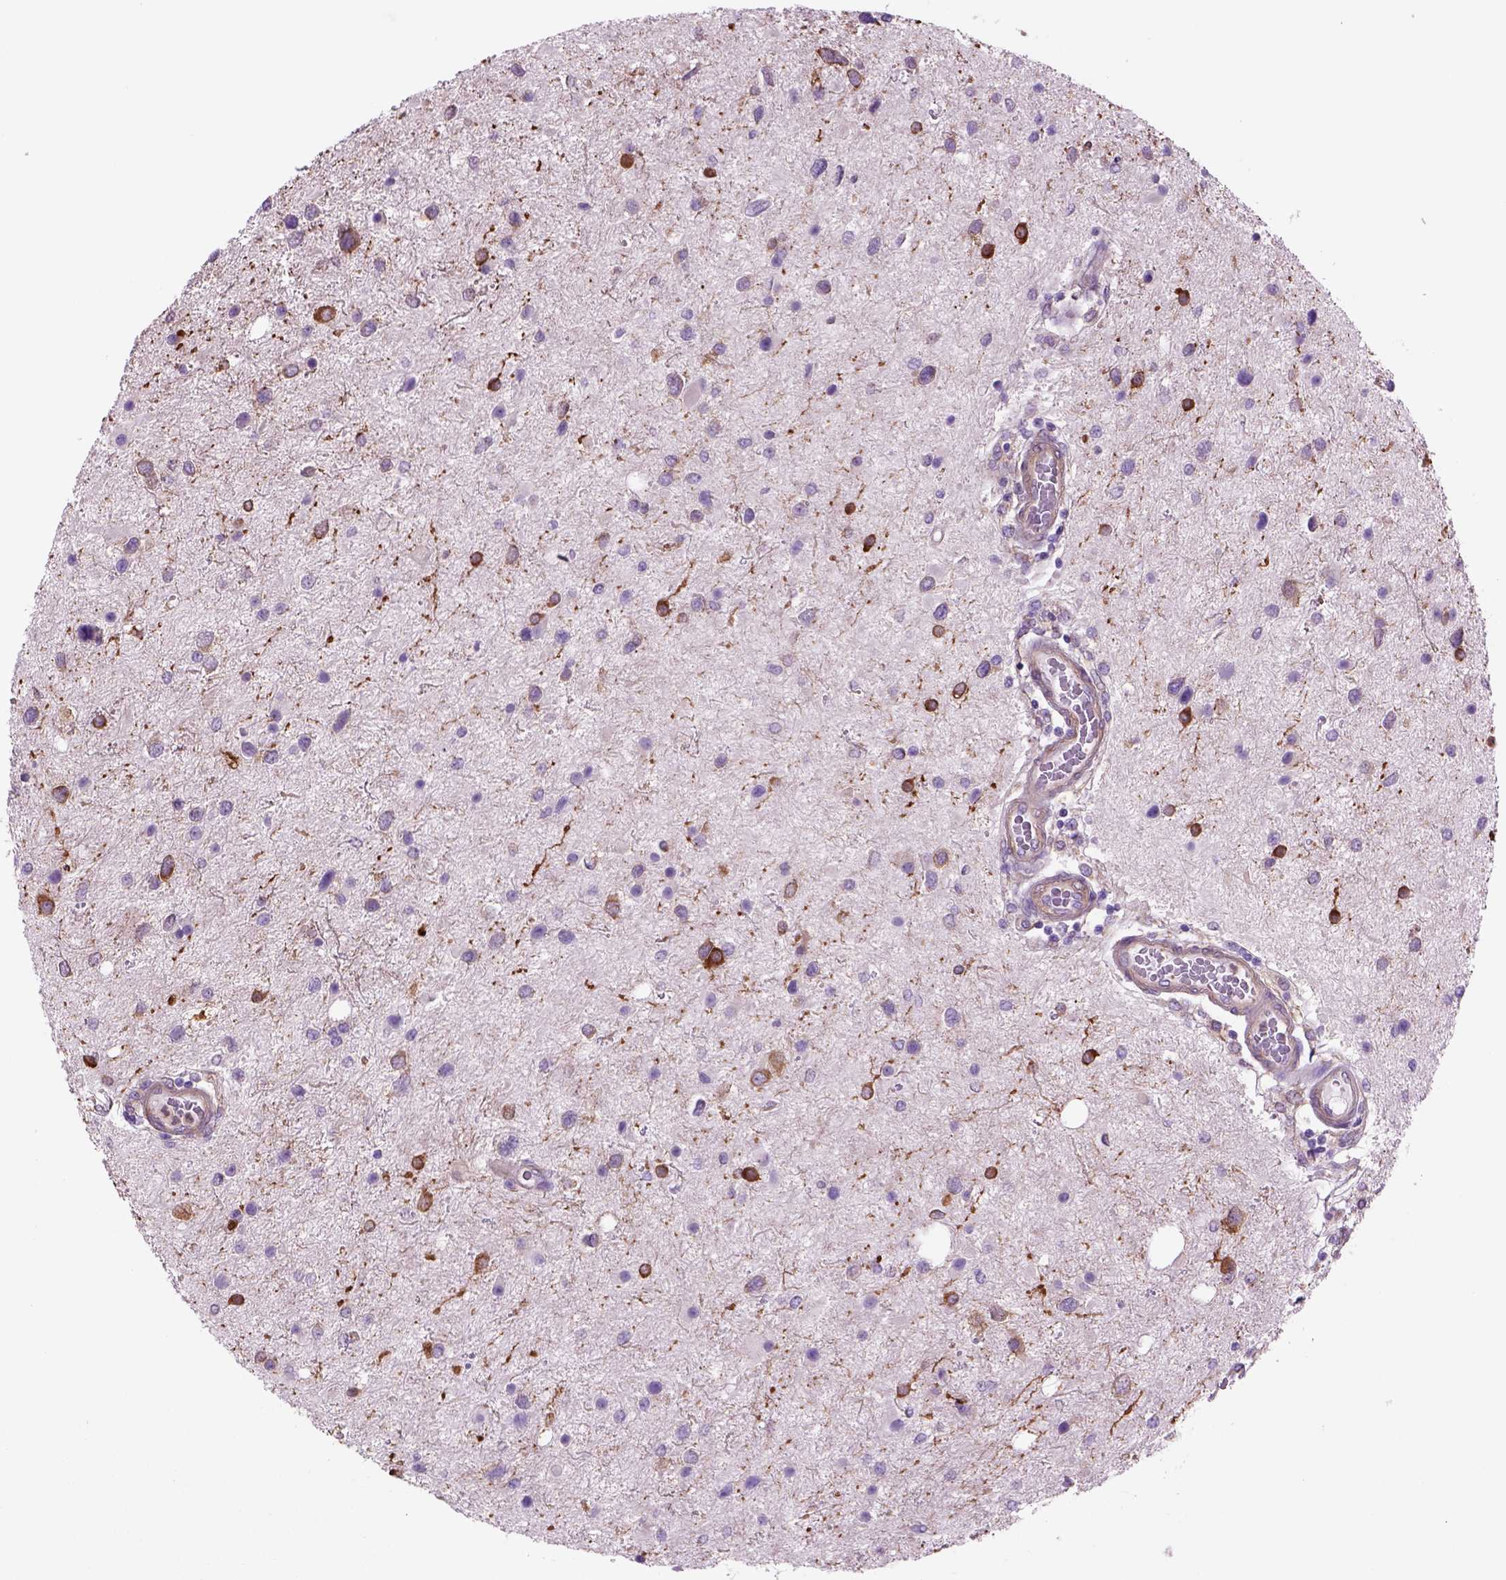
{"staining": {"intensity": "strong", "quantity": "<25%", "location": "cytoplasmic/membranous"}, "tissue": "glioma", "cell_type": "Tumor cells", "image_type": "cancer", "snomed": [{"axis": "morphology", "description": "Glioma, malignant, Low grade"}, {"axis": "topography", "description": "Brain"}], "caption": "This micrograph reveals immunohistochemistry staining of low-grade glioma (malignant), with medium strong cytoplasmic/membranous staining in about <25% of tumor cells.", "gene": "PIAS3", "patient": {"sex": "female", "age": 32}}